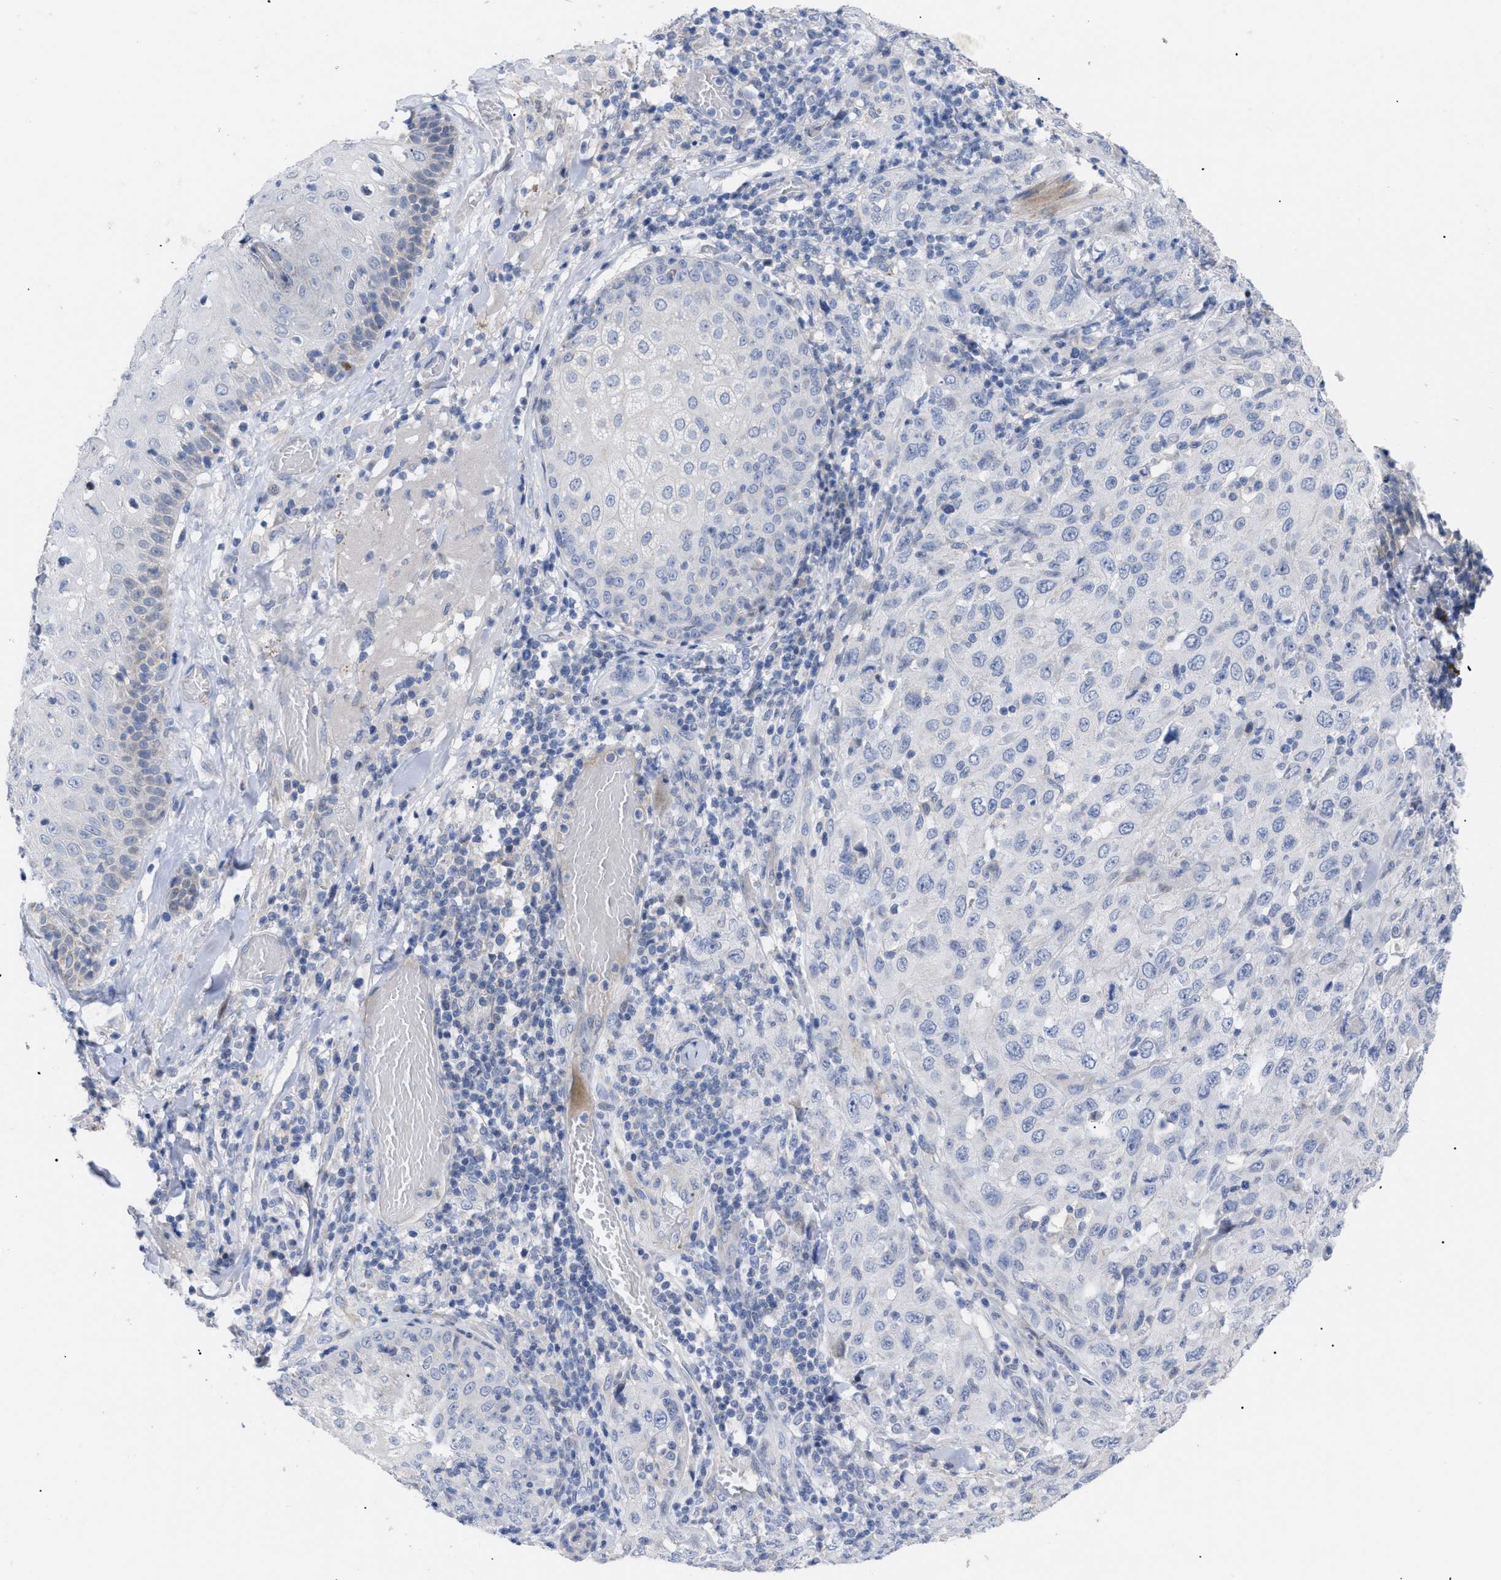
{"staining": {"intensity": "negative", "quantity": "none", "location": "none"}, "tissue": "skin cancer", "cell_type": "Tumor cells", "image_type": "cancer", "snomed": [{"axis": "morphology", "description": "Squamous cell carcinoma, NOS"}, {"axis": "topography", "description": "Skin"}], "caption": "There is no significant expression in tumor cells of squamous cell carcinoma (skin).", "gene": "CAV3", "patient": {"sex": "female", "age": 88}}